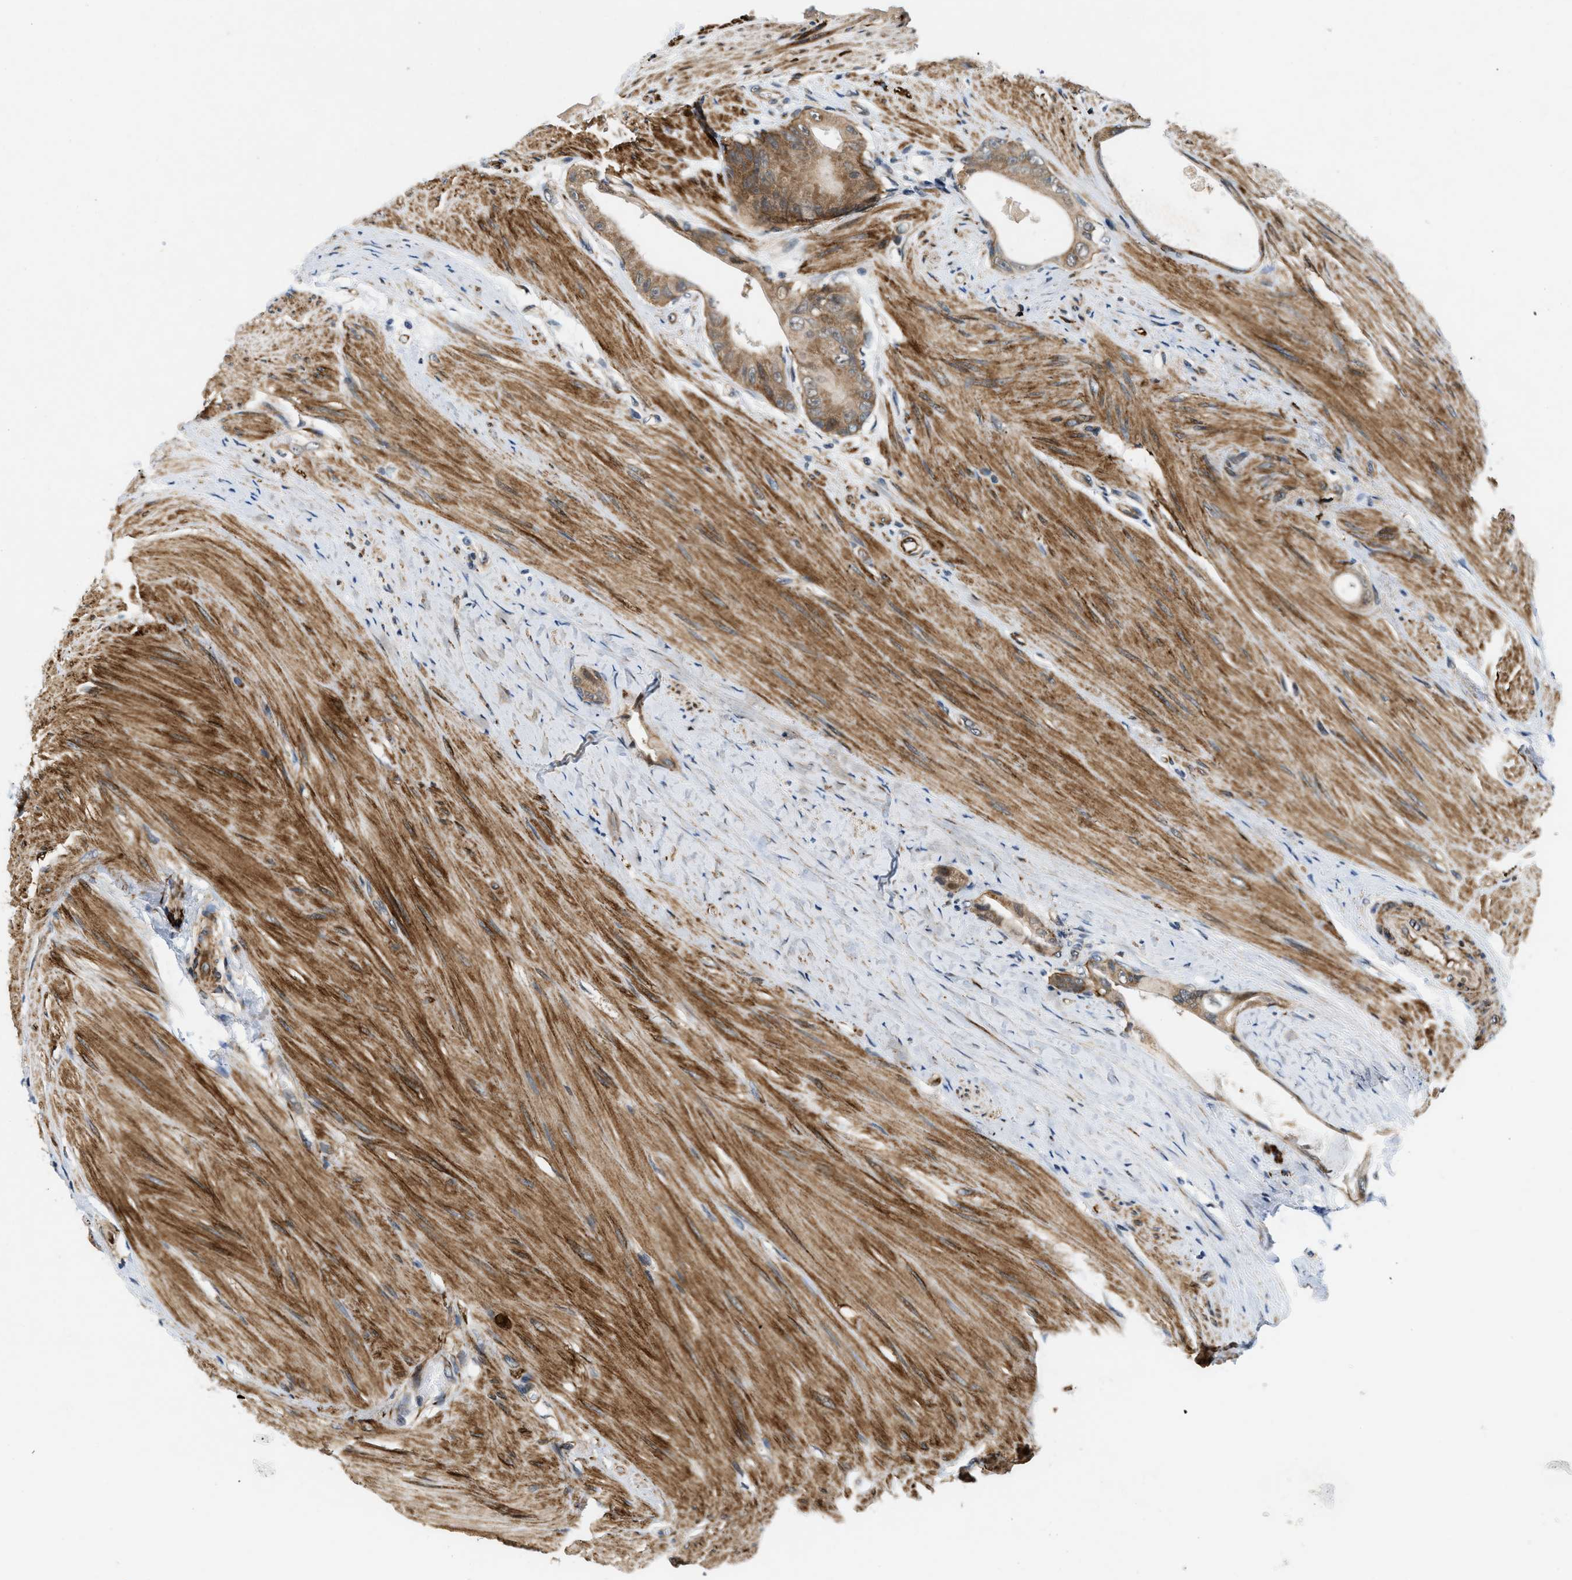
{"staining": {"intensity": "moderate", "quantity": ">75%", "location": "cytoplasmic/membranous"}, "tissue": "colorectal cancer", "cell_type": "Tumor cells", "image_type": "cancer", "snomed": [{"axis": "morphology", "description": "Adenocarcinoma, NOS"}, {"axis": "topography", "description": "Rectum"}], "caption": "Moderate cytoplasmic/membranous expression for a protein is appreciated in approximately >75% of tumor cells of colorectal cancer using IHC.", "gene": "ZNF599", "patient": {"sex": "male", "age": 51}}